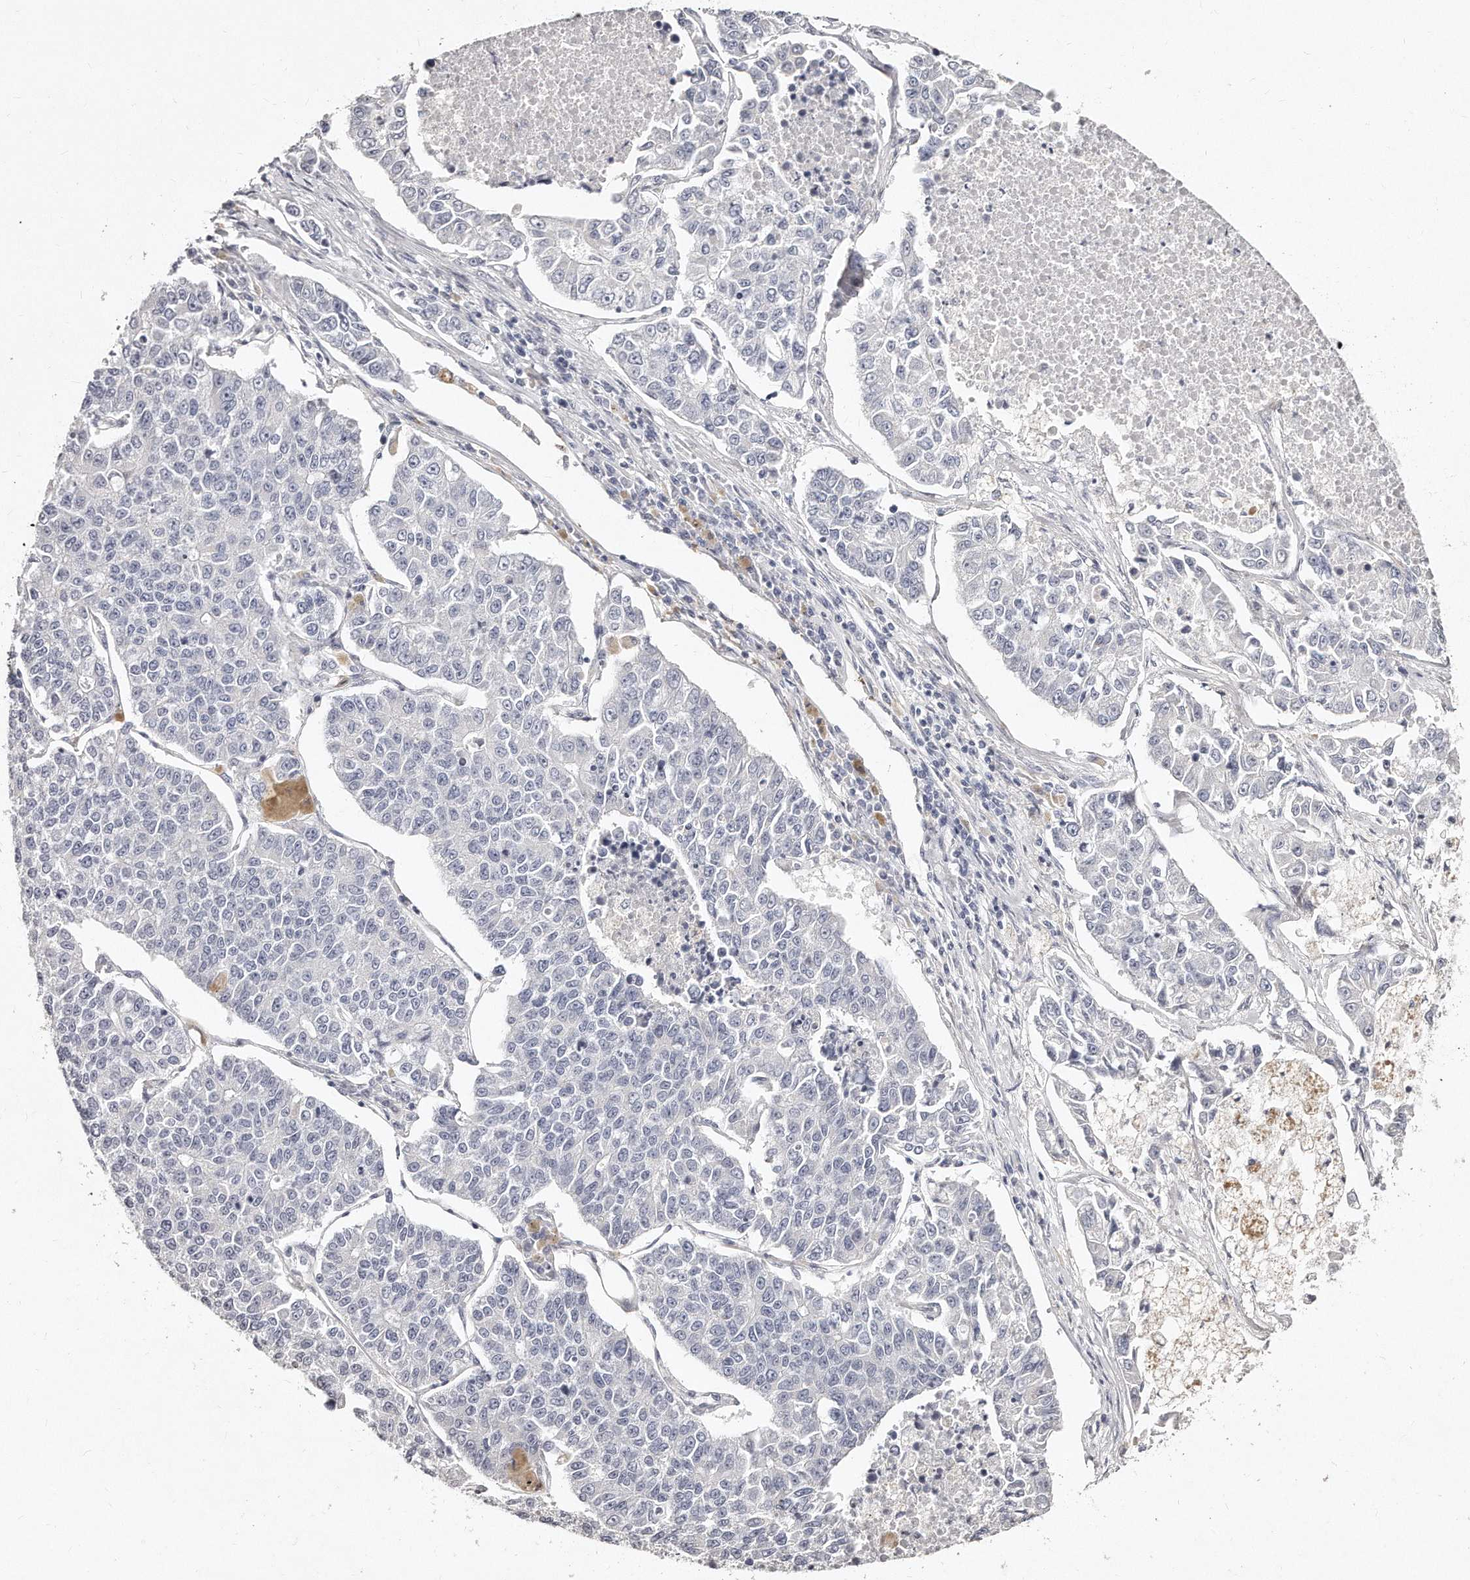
{"staining": {"intensity": "negative", "quantity": "none", "location": "none"}, "tissue": "lung cancer", "cell_type": "Tumor cells", "image_type": "cancer", "snomed": [{"axis": "morphology", "description": "Adenocarcinoma, NOS"}, {"axis": "topography", "description": "Lung"}], "caption": "Lung adenocarcinoma was stained to show a protein in brown. There is no significant staining in tumor cells.", "gene": "GDA", "patient": {"sex": "male", "age": 49}}